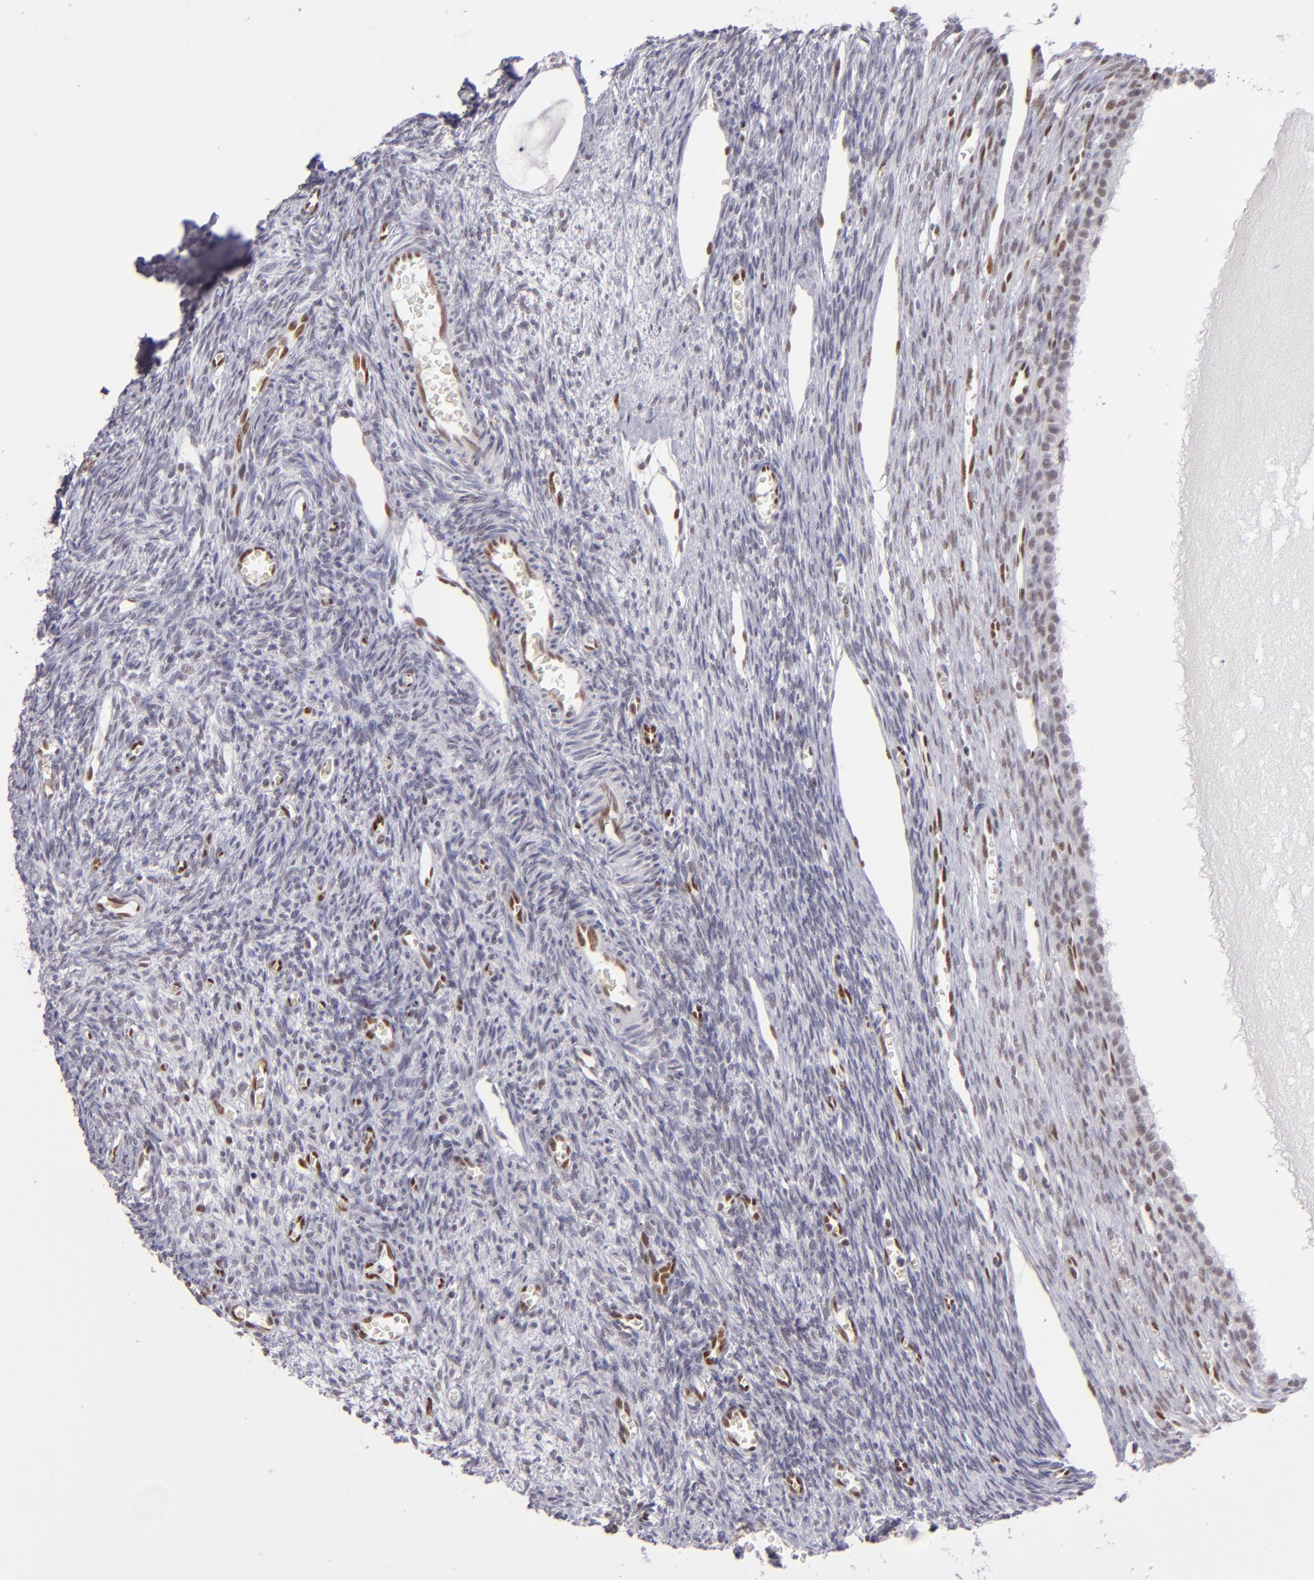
{"staining": {"intensity": "strong", "quantity": ">75%", "location": "nuclear"}, "tissue": "ovary", "cell_type": "Follicle cells", "image_type": "normal", "snomed": [{"axis": "morphology", "description": "Normal tissue, NOS"}, {"axis": "topography", "description": "Ovary"}], "caption": "A photomicrograph of ovary stained for a protein shows strong nuclear brown staining in follicle cells. The staining was performed using DAB to visualize the protein expression in brown, while the nuclei were stained in blue with hematoxylin (Magnification: 20x).", "gene": "TOP3A", "patient": {"sex": "female", "age": 27}}